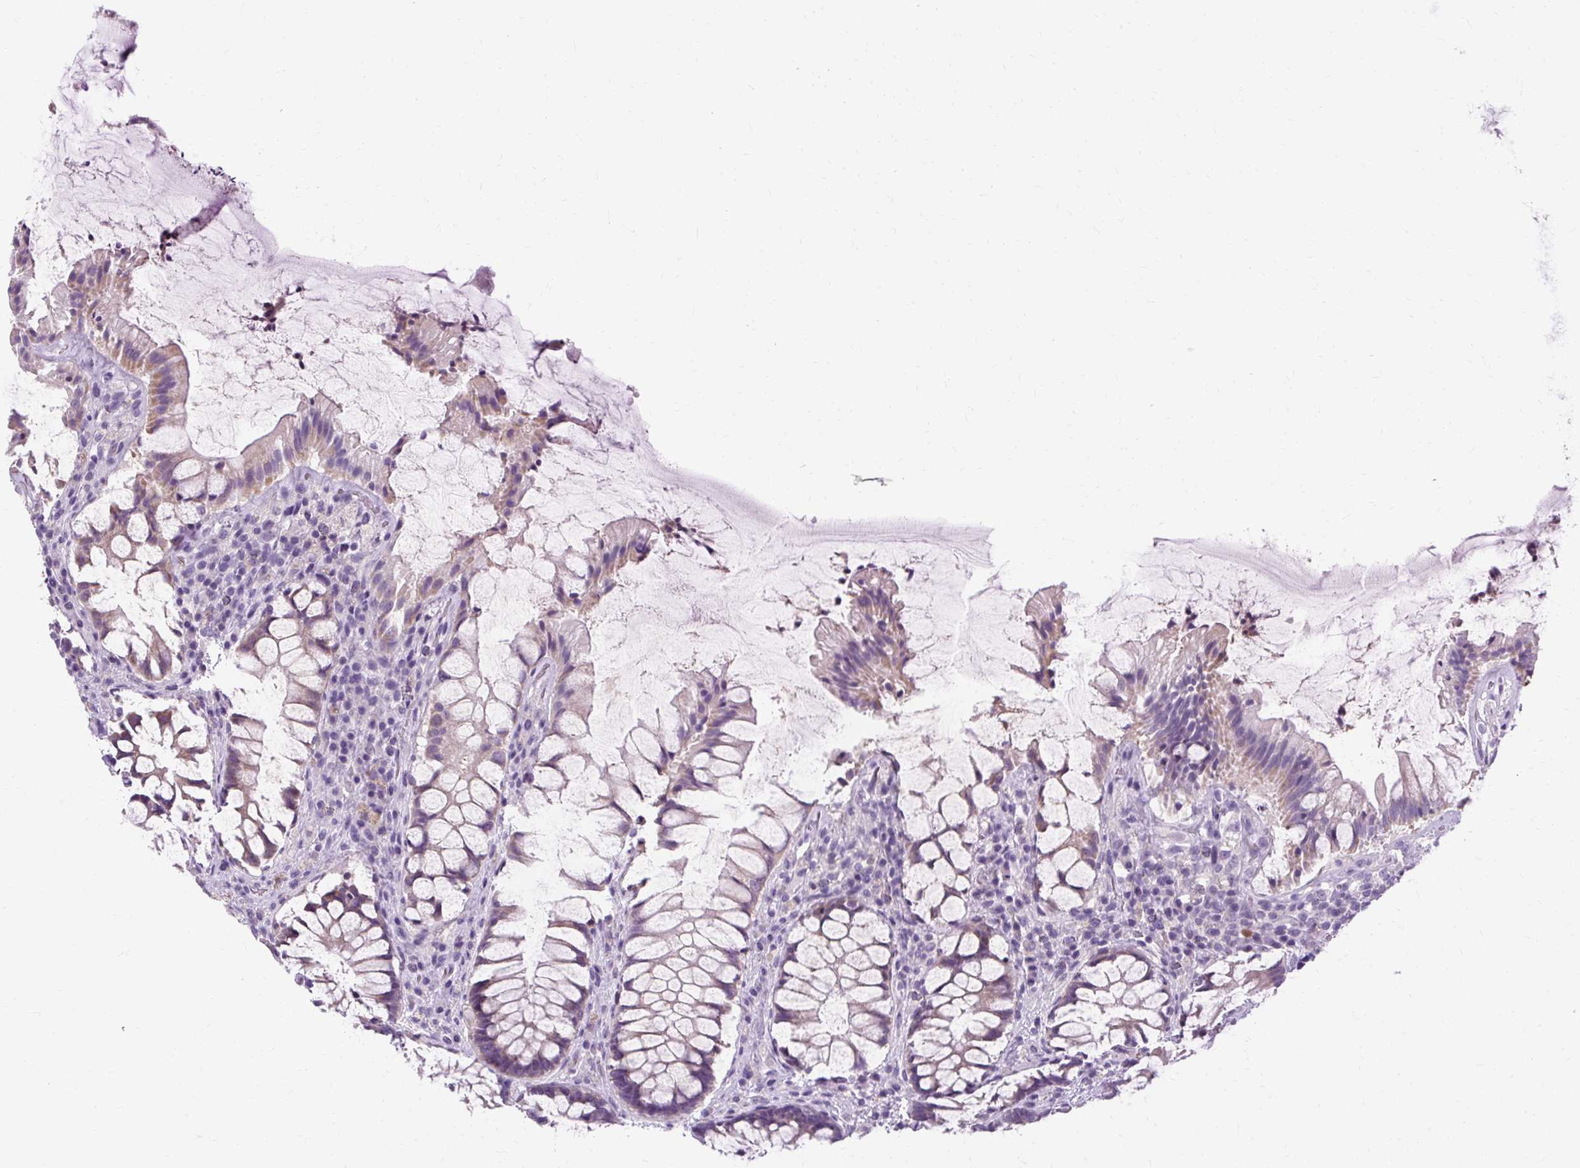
{"staining": {"intensity": "weak", "quantity": ">75%", "location": "cytoplasmic/membranous"}, "tissue": "rectum", "cell_type": "Glandular cells", "image_type": "normal", "snomed": [{"axis": "morphology", "description": "Normal tissue, NOS"}, {"axis": "topography", "description": "Rectum"}], "caption": "Protein expression analysis of benign human rectum reveals weak cytoplasmic/membranous expression in about >75% of glandular cells.", "gene": "B3GNT4", "patient": {"sex": "female", "age": 58}}